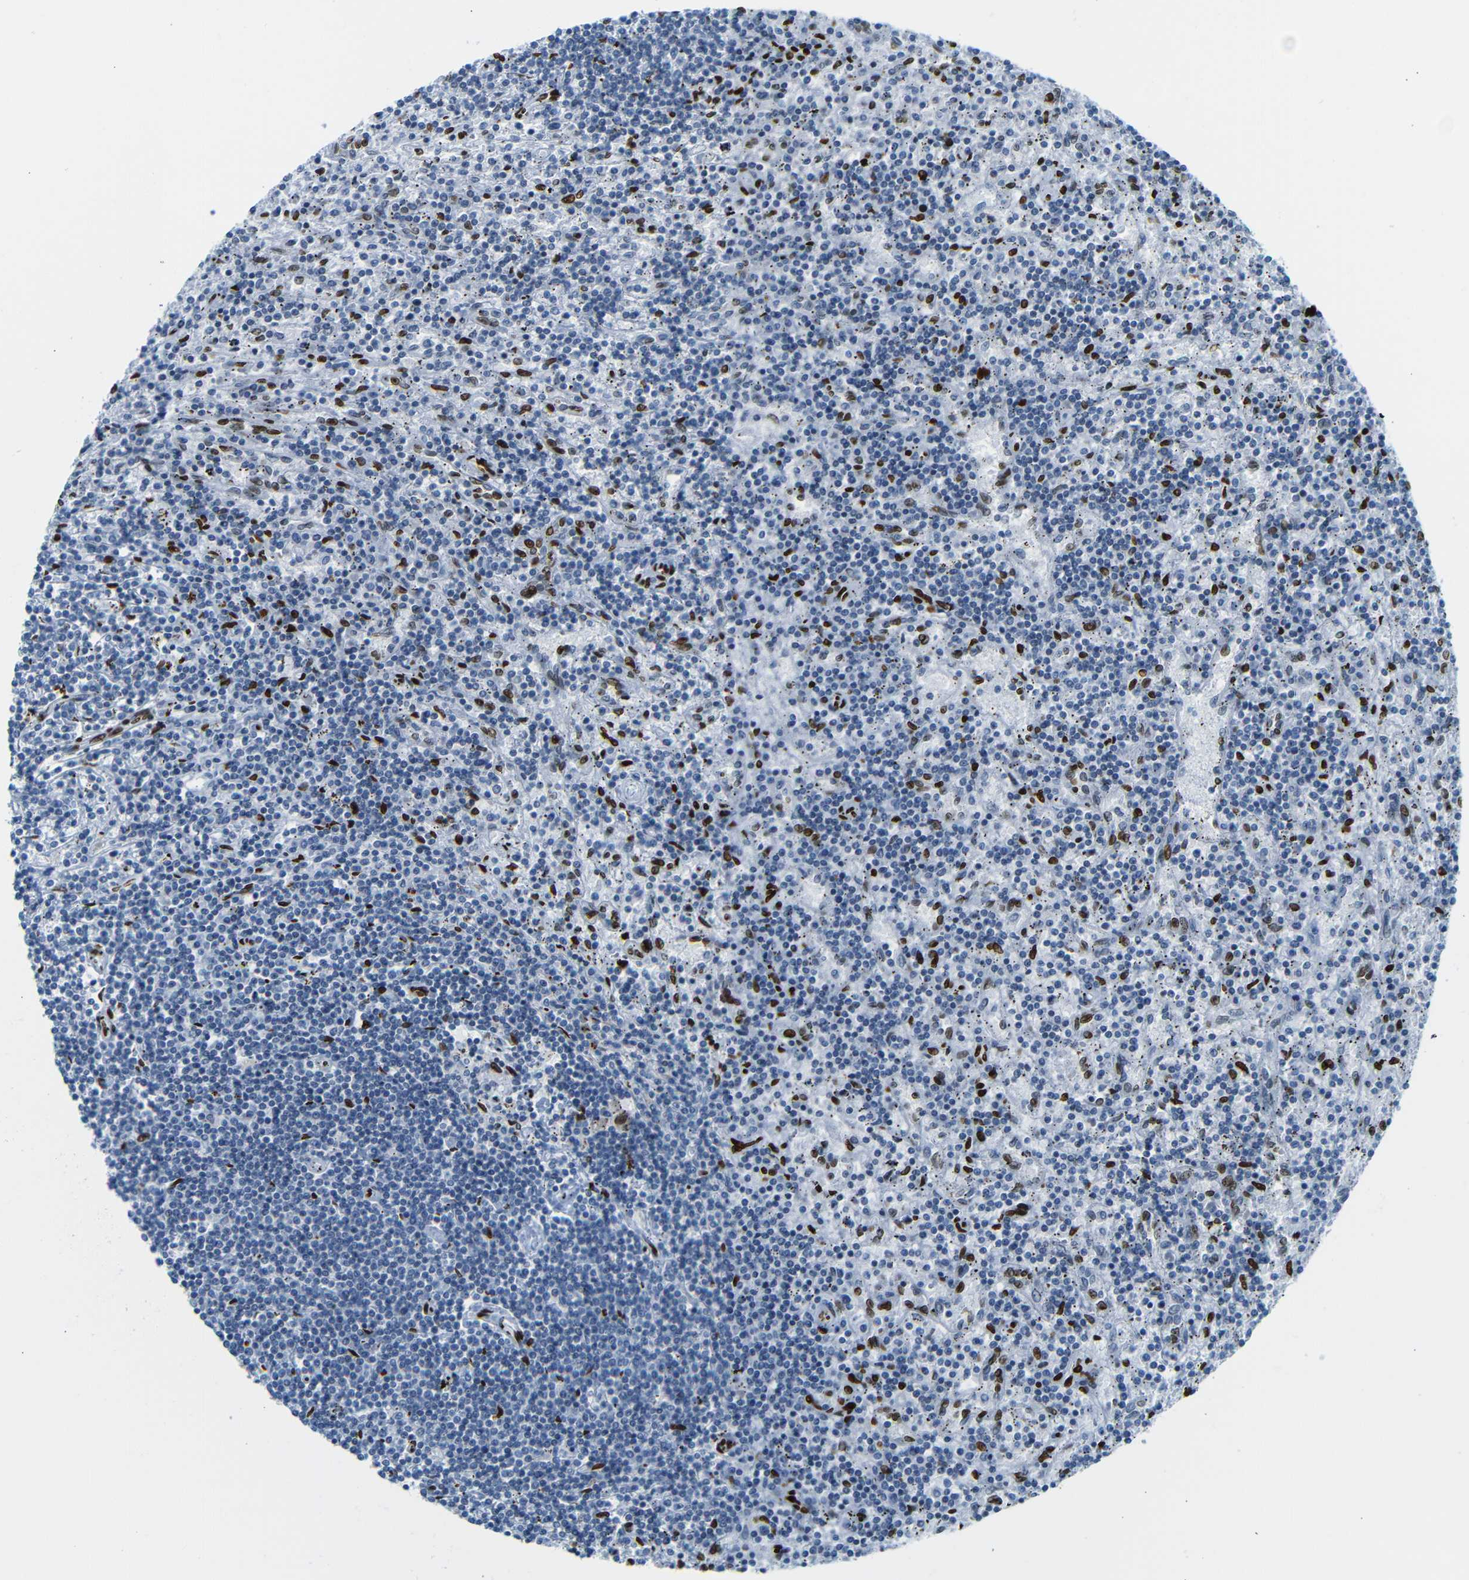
{"staining": {"intensity": "negative", "quantity": "none", "location": "none"}, "tissue": "lymphoma", "cell_type": "Tumor cells", "image_type": "cancer", "snomed": [{"axis": "morphology", "description": "Malignant lymphoma, non-Hodgkin's type, Low grade"}, {"axis": "topography", "description": "Spleen"}], "caption": "This is an immunohistochemistry (IHC) photomicrograph of malignant lymphoma, non-Hodgkin's type (low-grade). There is no expression in tumor cells.", "gene": "NPIPB15", "patient": {"sex": "male", "age": 76}}